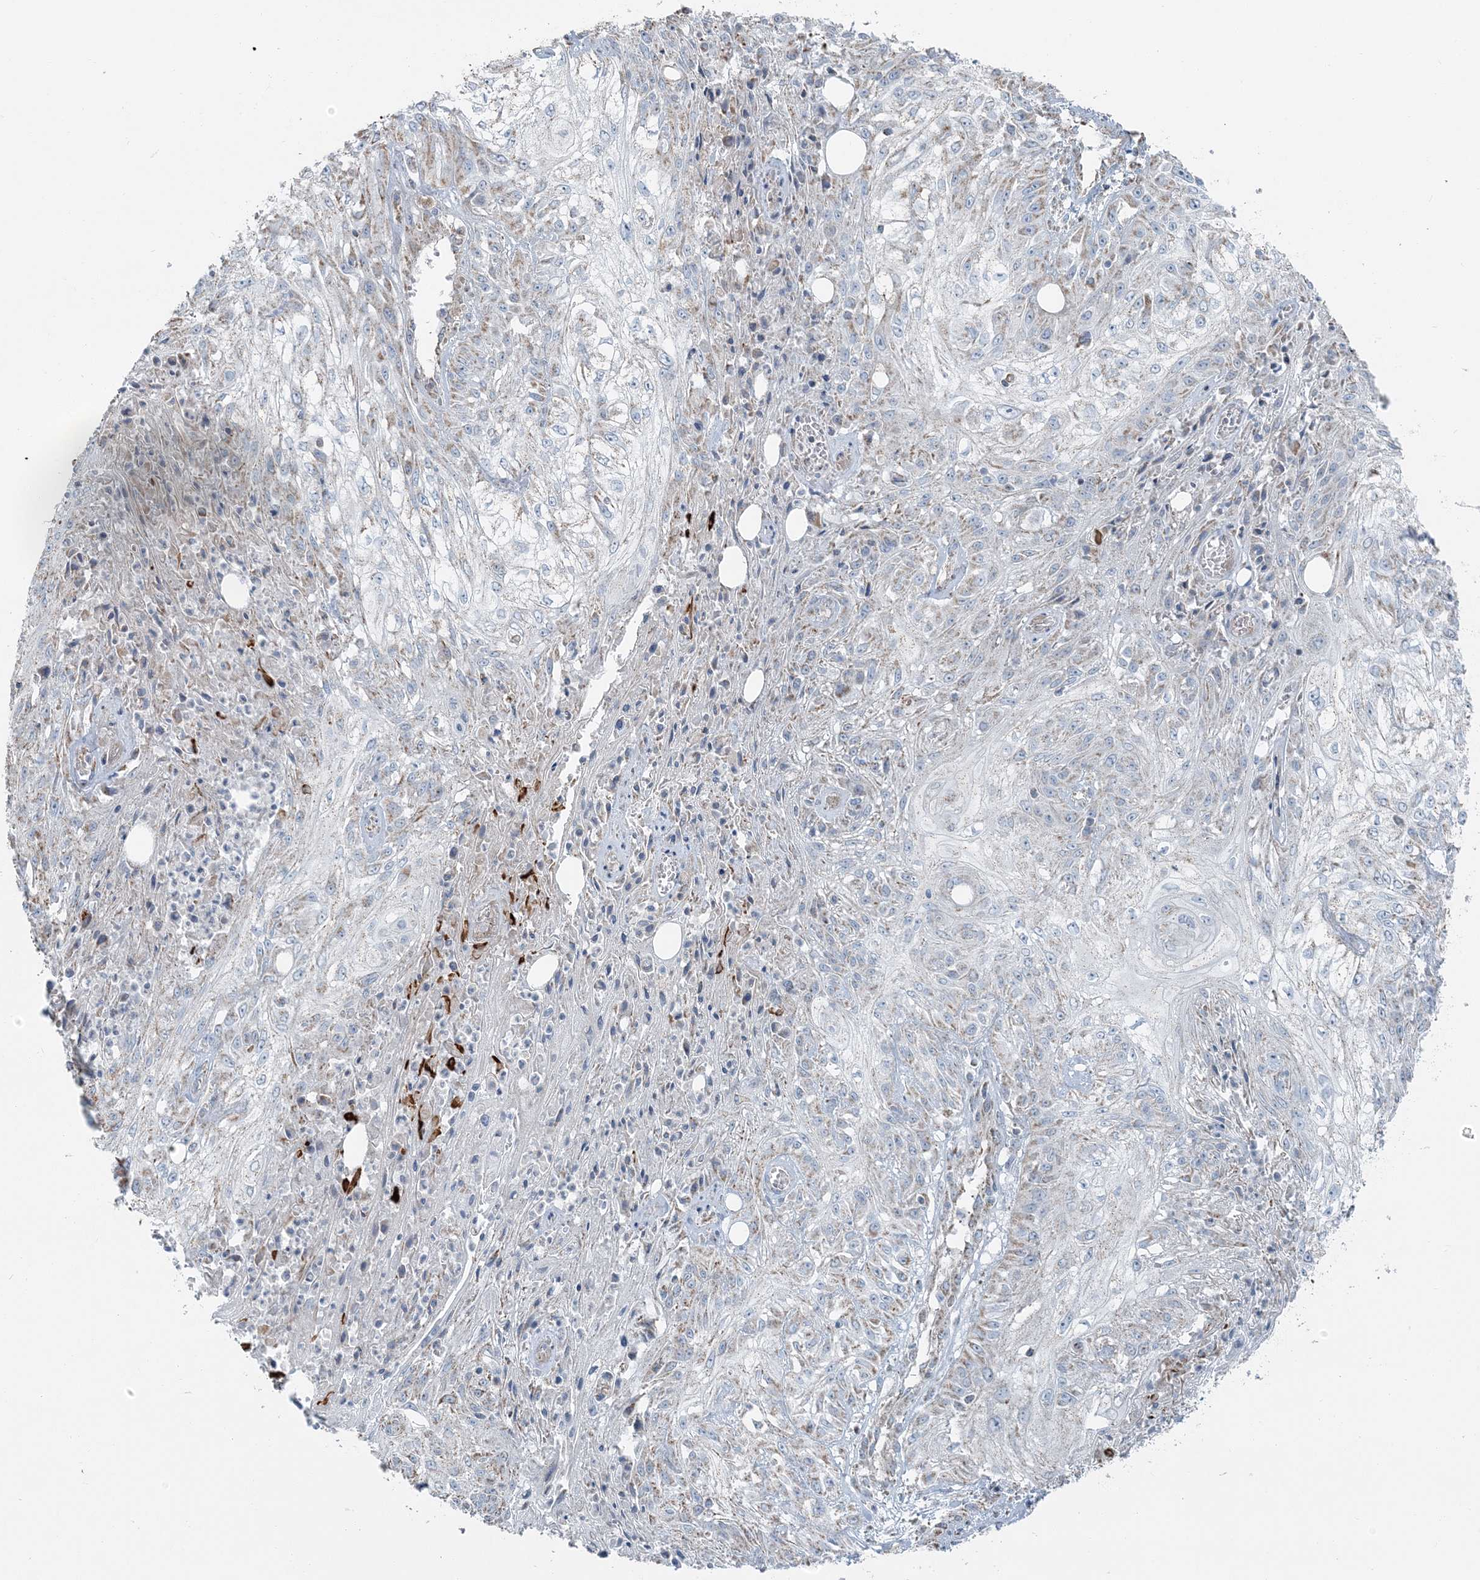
{"staining": {"intensity": "weak", "quantity": "25%-75%", "location": "cytoplasmic/membranous"}, "tissue": "skin cancer", "cell_type": "Tumor cells", "image_type": "cancer", "snomed": [{"axis": "morphology", "description": "Squamous cell carcinoma, NOS"}, {"axis": "morphology", "description": "Squamous cell carcinoma, metastatic, NOS"}, {"axis": "topography", "description": "Skin"}, {"axis": "topography", "description": "Lymph node"}], "caption": "The immunohistochemical stain highlights weak cytoplasmic/membranous expression in tumor cells of squamous cell carcinoma (skin) tissue. (Brightfield microscopy of DAB IHC at high magnification).", "gene": "SLC22A16", "patient": {"sex": "male", "age": 75}}